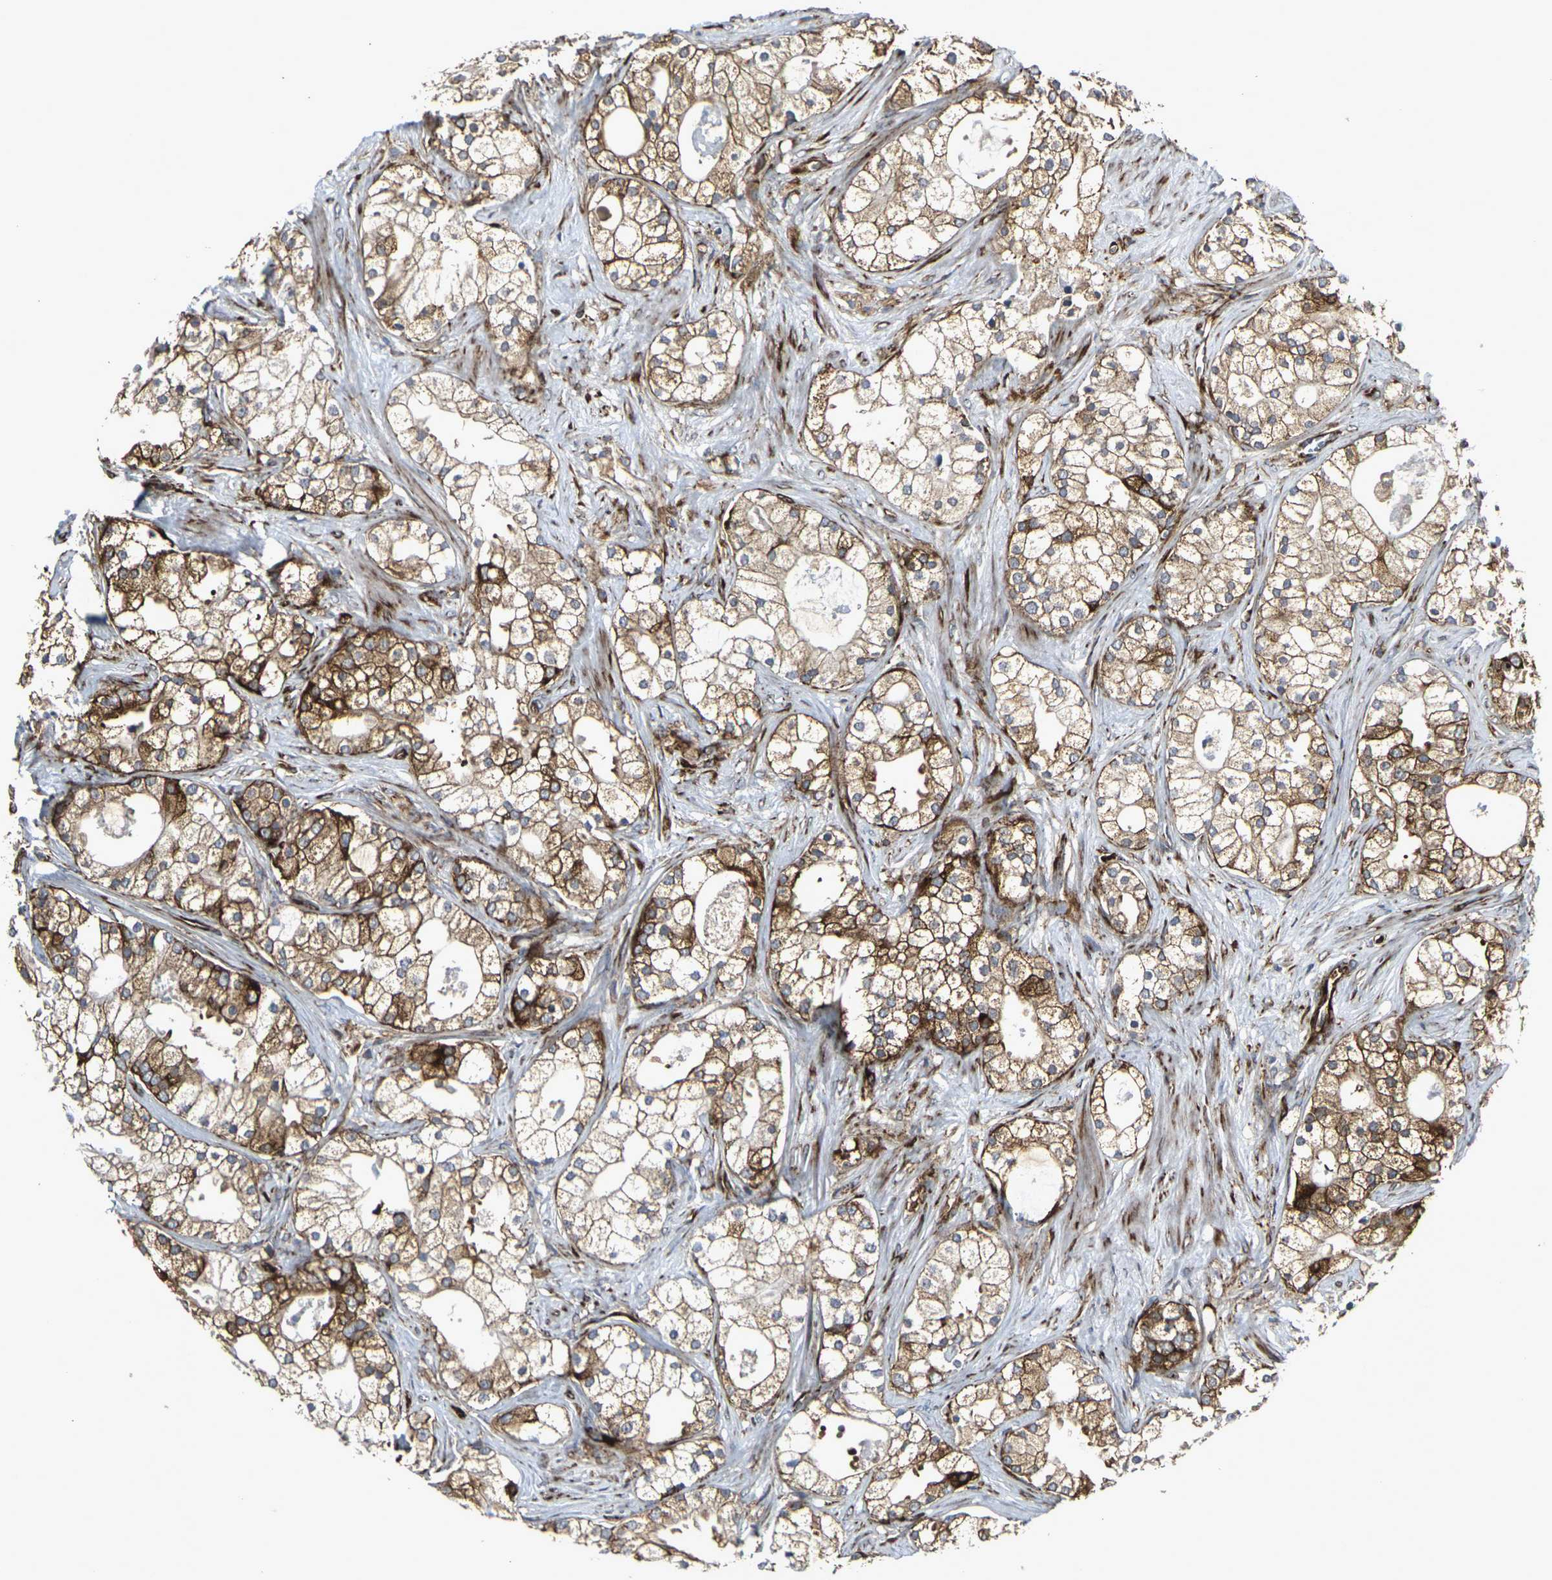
{"staining": {"intensity": "strong", "quantity": "25%-75%", "location": "cytoplasmic/membranous"}, "tissue": "prostate cancer", "cell_type": "Tumor cells", "image_type": "cancer", "snomed": [{"axis": "morphology", "description": "Adenocarcinoma, Low grade"}, {"axis": "topography", "description": "Prostate"}], "caption": "Tumor cells demonstrate high levels of strong cytoplasmic/membranous expression in about 25%-75% of cells in human prostate cancer (low-grade adenocarcinoma).", "gene": "MARCHF2", "patient": {"sex": "male", "age": 58}}